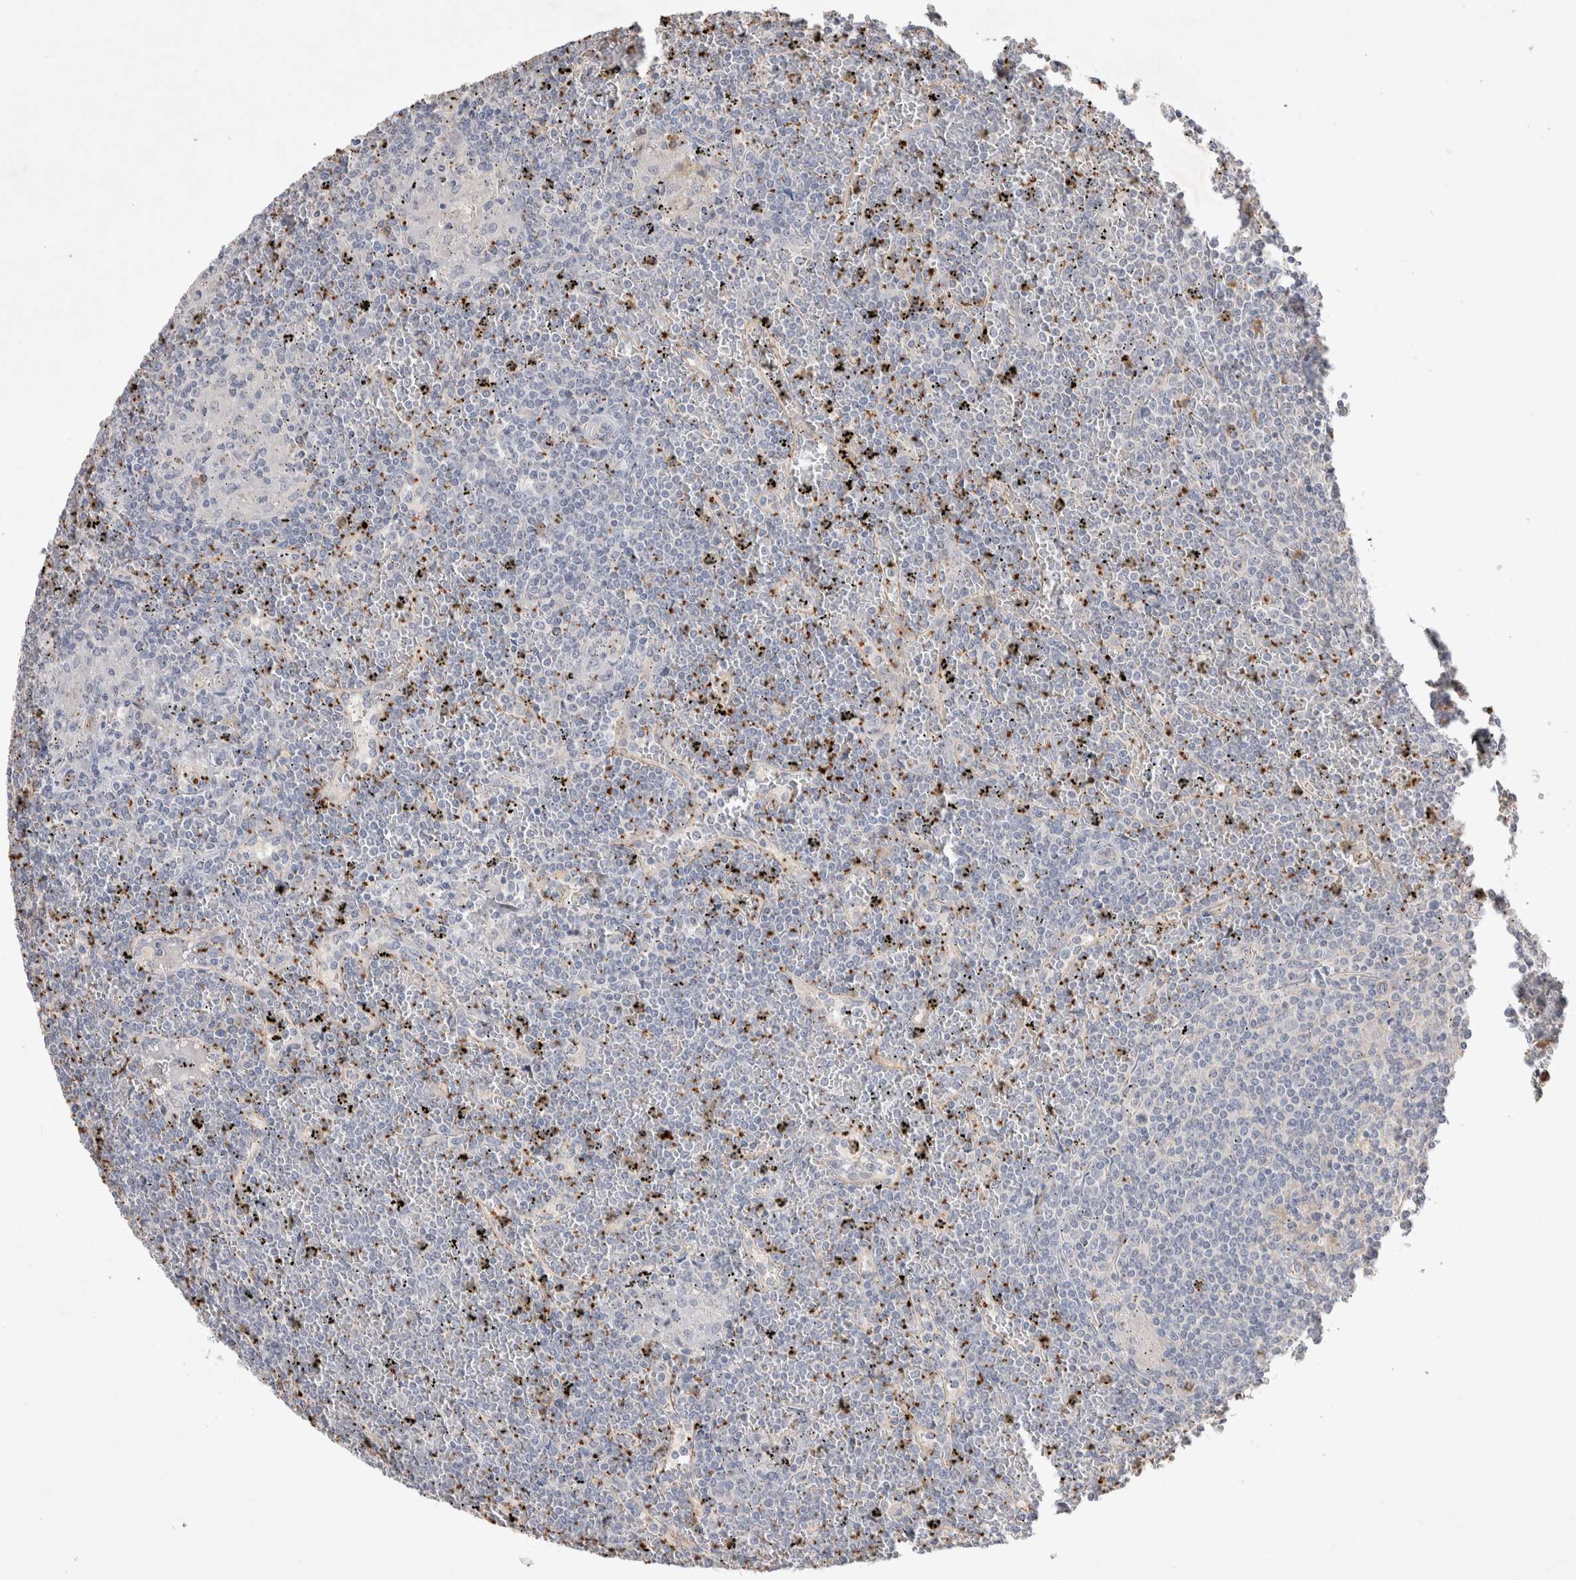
{"staining": {"intensity": "negative", "quantity": "none", "location": "none"}, "tissue": "lymphoma", "cell_type": "Tumor cells", "image_type": "cancer", "snomed": [{"axis": "morphology", "description": "Malignant lymphoma, non-Hodgkin's type, Low grade"}, {"axis": "topography", "description": "Spleen"}], "caption": "Tumor cells show no significant expression in lymphoma.", "gene": "FFAR2", "patient": {"sex": "female", "age": 19}}